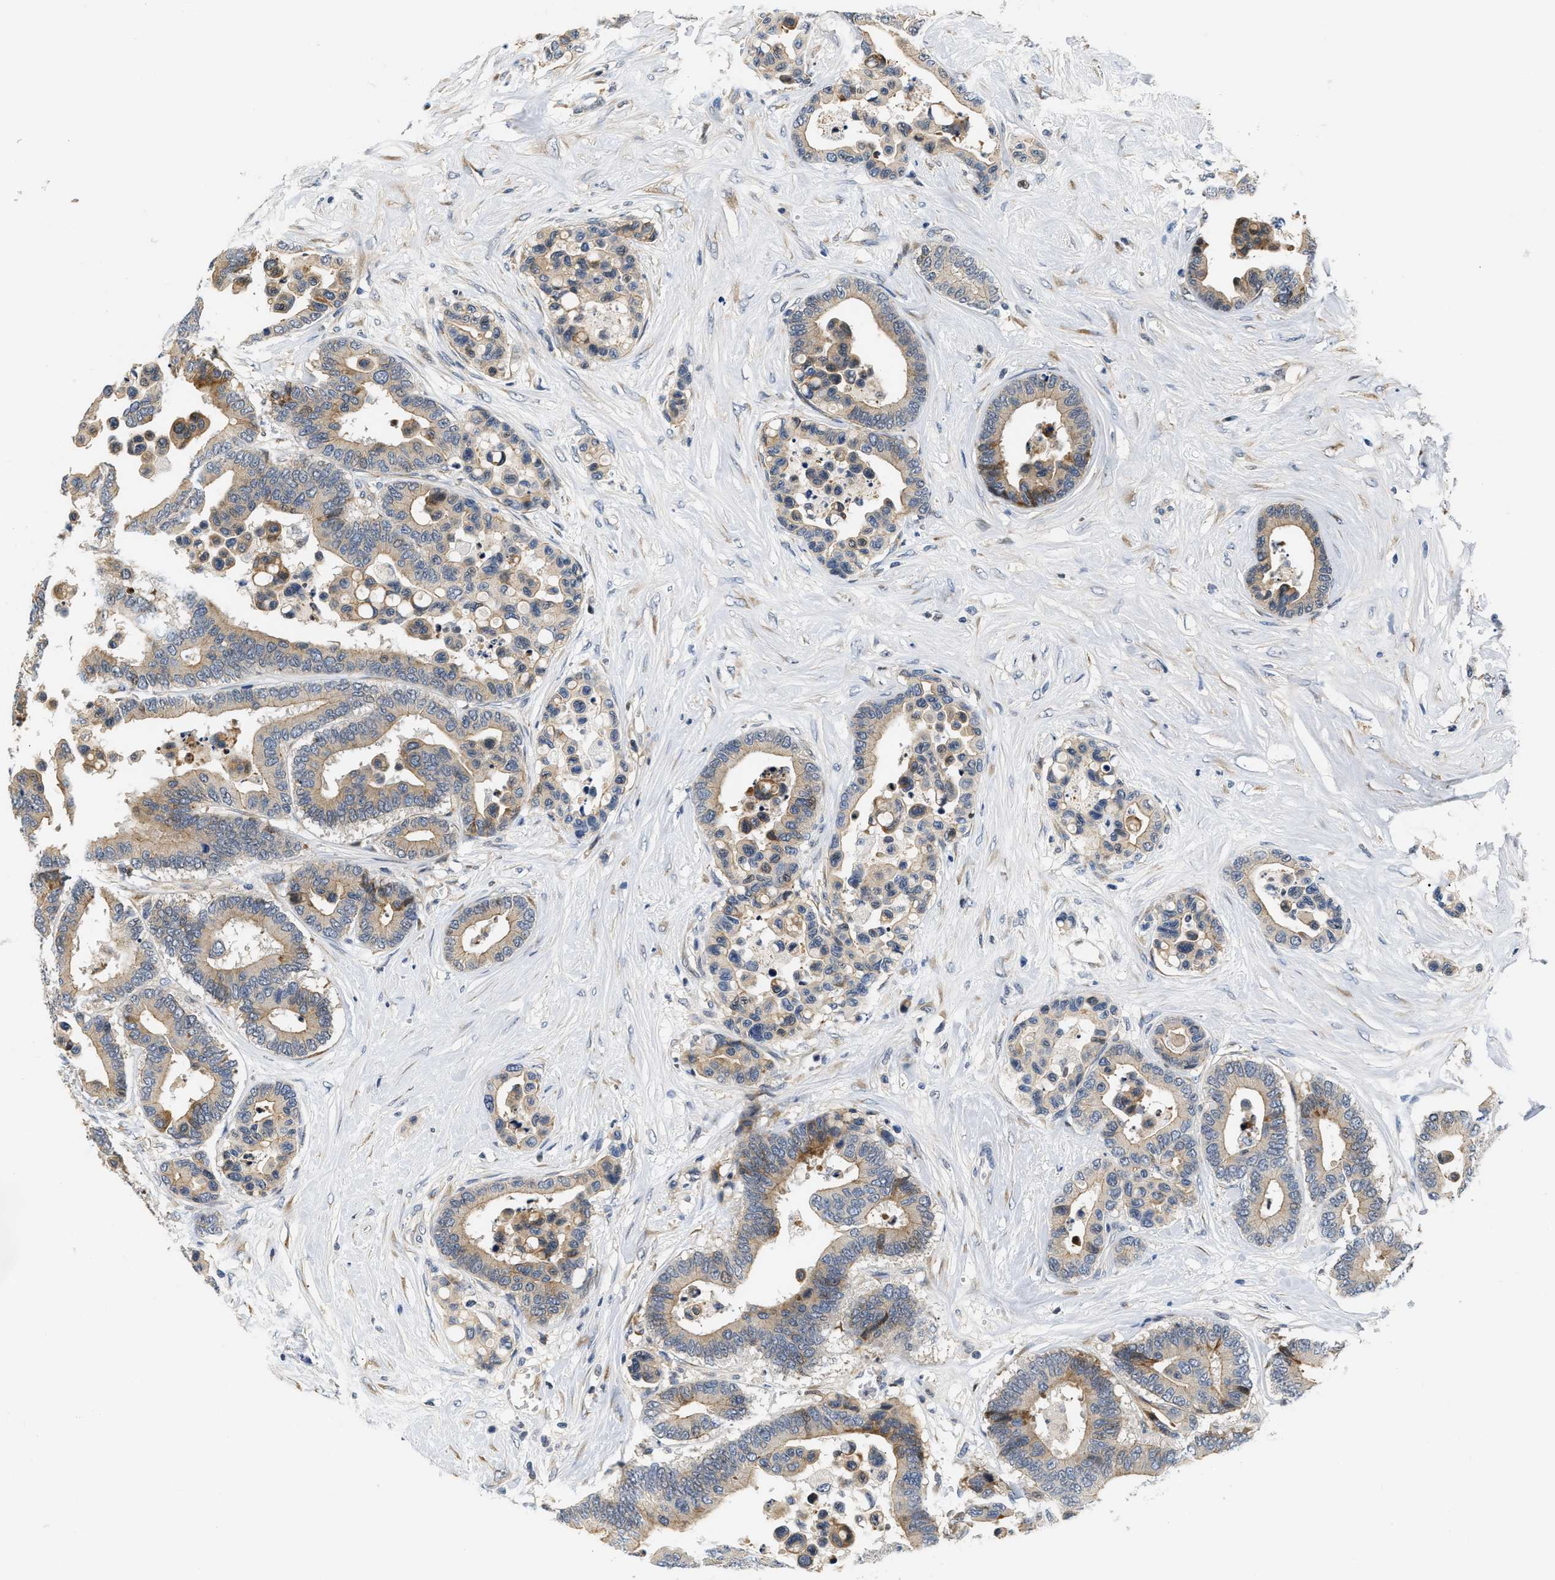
{"staining": {"intensity": "moderate", "quantity": "<25%", "location": "cytoplasmic/membranous"}, "tissue": "colorectal cancer", "cell_type": "Tumor cells", "image_type": "cancer", "snomed": [{"axis": "morphology", "description": "Normal tissue, NOS"}, {"axis": "morphology", "description": "Adenocarcinoma, NOS"}, {"axis": "topography", "description": "Colon"}], "caption": "Immunohistochemistry of human colorectal cancer (adenocarcinoma) demonstrates low levels of moderate cytoplasmic/membranous expression in about <25% of tumor cells.", "gene": "TNIP2", "patient": {"sex": "male", "age": 82}}